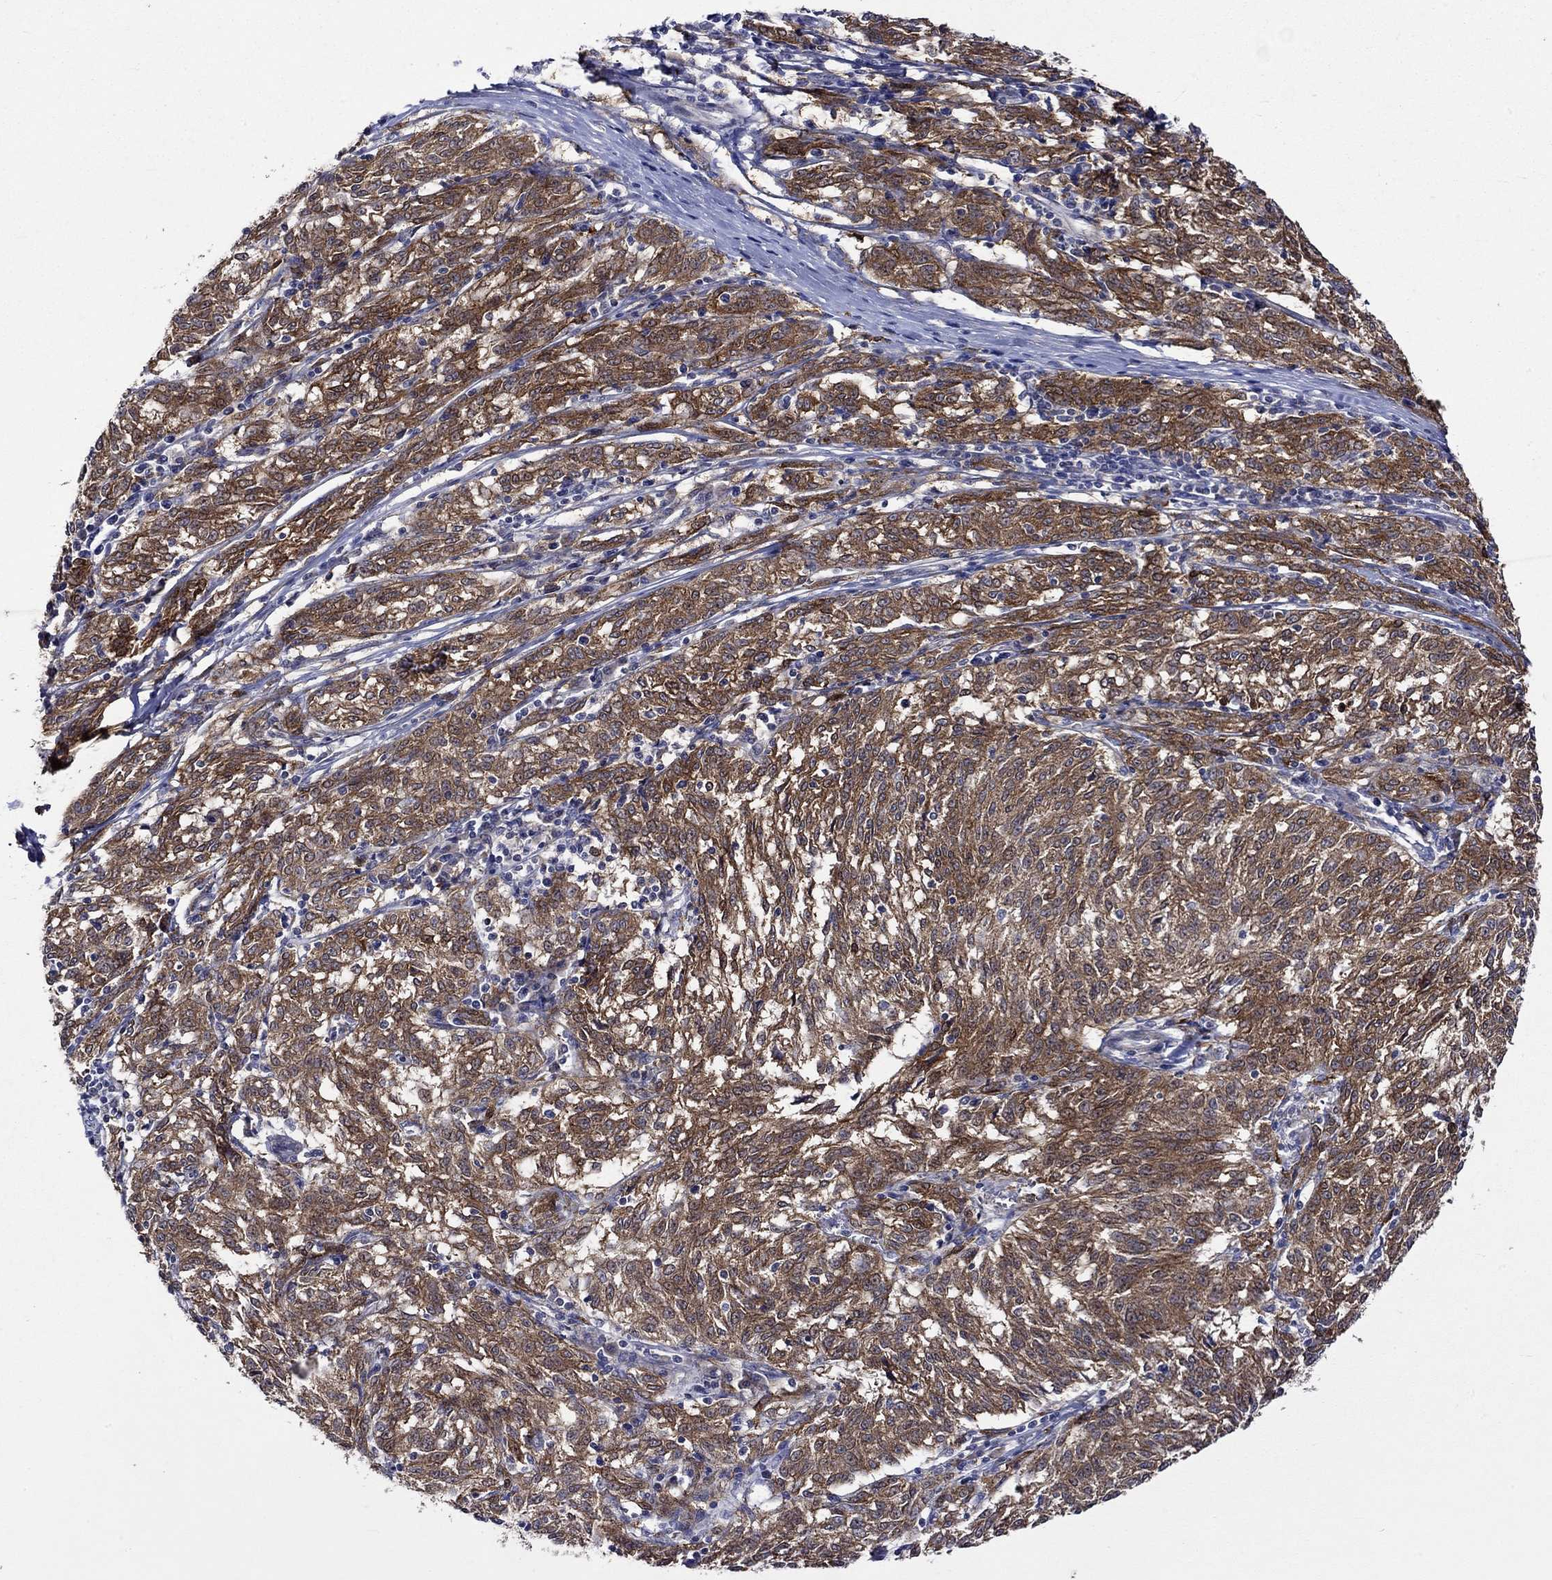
{"staining": {"intensity": "strong", "quantity": "25%-75%", "location": "cytoplasmic/membranous"}, "tissue": "melanoma", "cell_type": "Tumor cells", "image_type": "cancer", "snomed": [{"axis": "morphology", "description": "Malignant melanoma, NOS"}, {"axis": "topography", "description": "Skin"}], "caption": "Tumor cells display high levels of strong cytoplasmic/membranous staining in about 25%-75% of cells in malignant melanoma.", "gene": "CRYAB", "patient": {"sex": "female", "age": 72}}